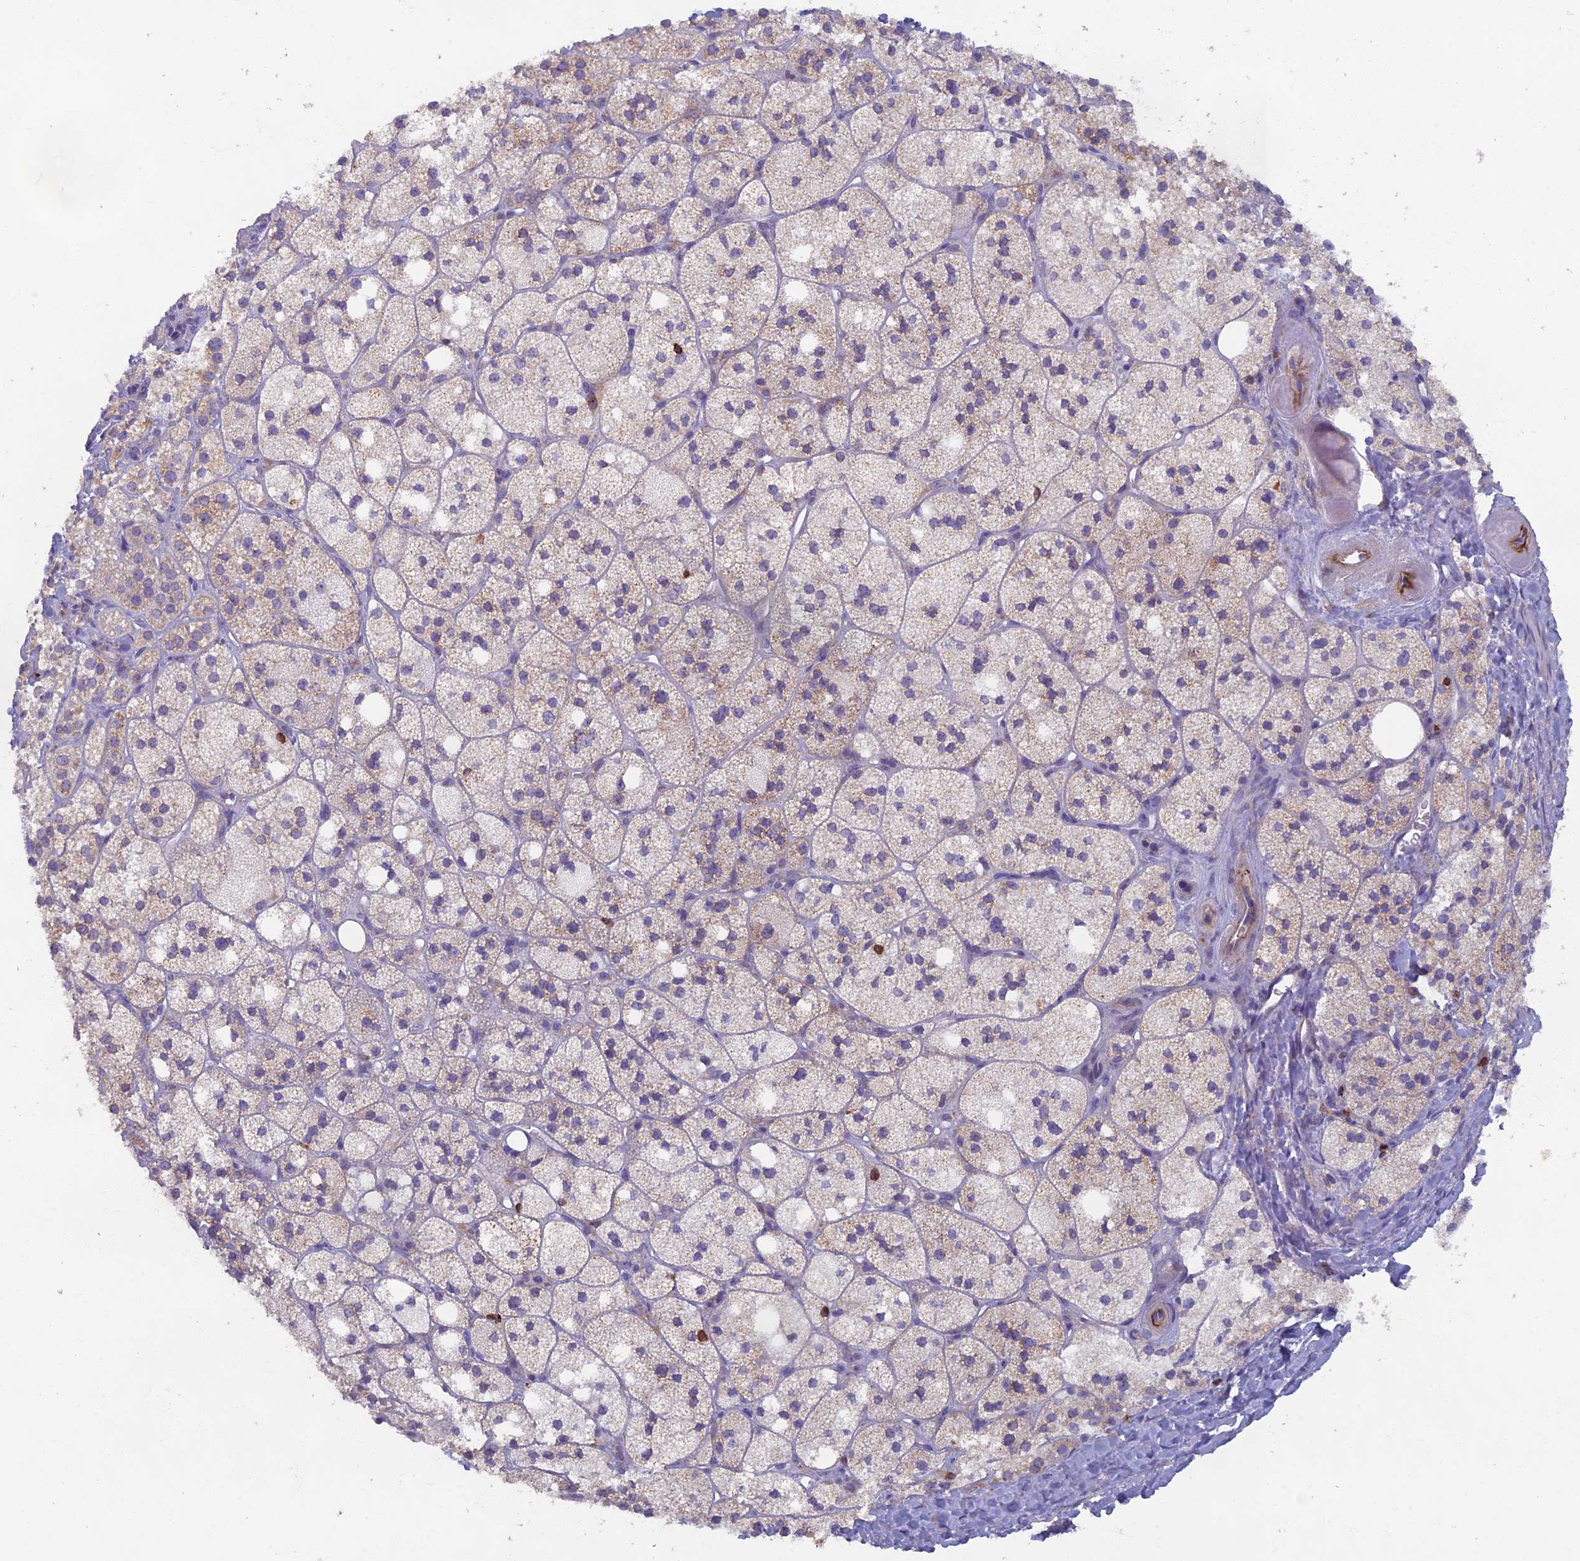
{"staining": {"intensity": "weak", "quantity": "<25%", "location": "cytoplasmic/membranous"}, "tissue": "adrenal gland", "cell_type": "Glandular cells", "image_type": "normal", "snomed": [{"axis": "morphology", "description": "Normal tissue, NOS"}, {"axis": "topography", "description": "Adrenal gland"}], "caption": "Benign adrenal gland was stained to show a protein in brown. There is no significant positivity in glandular cells.", "gene": "ABI3BP", "patient": {"sex": "male", "age": 61}}